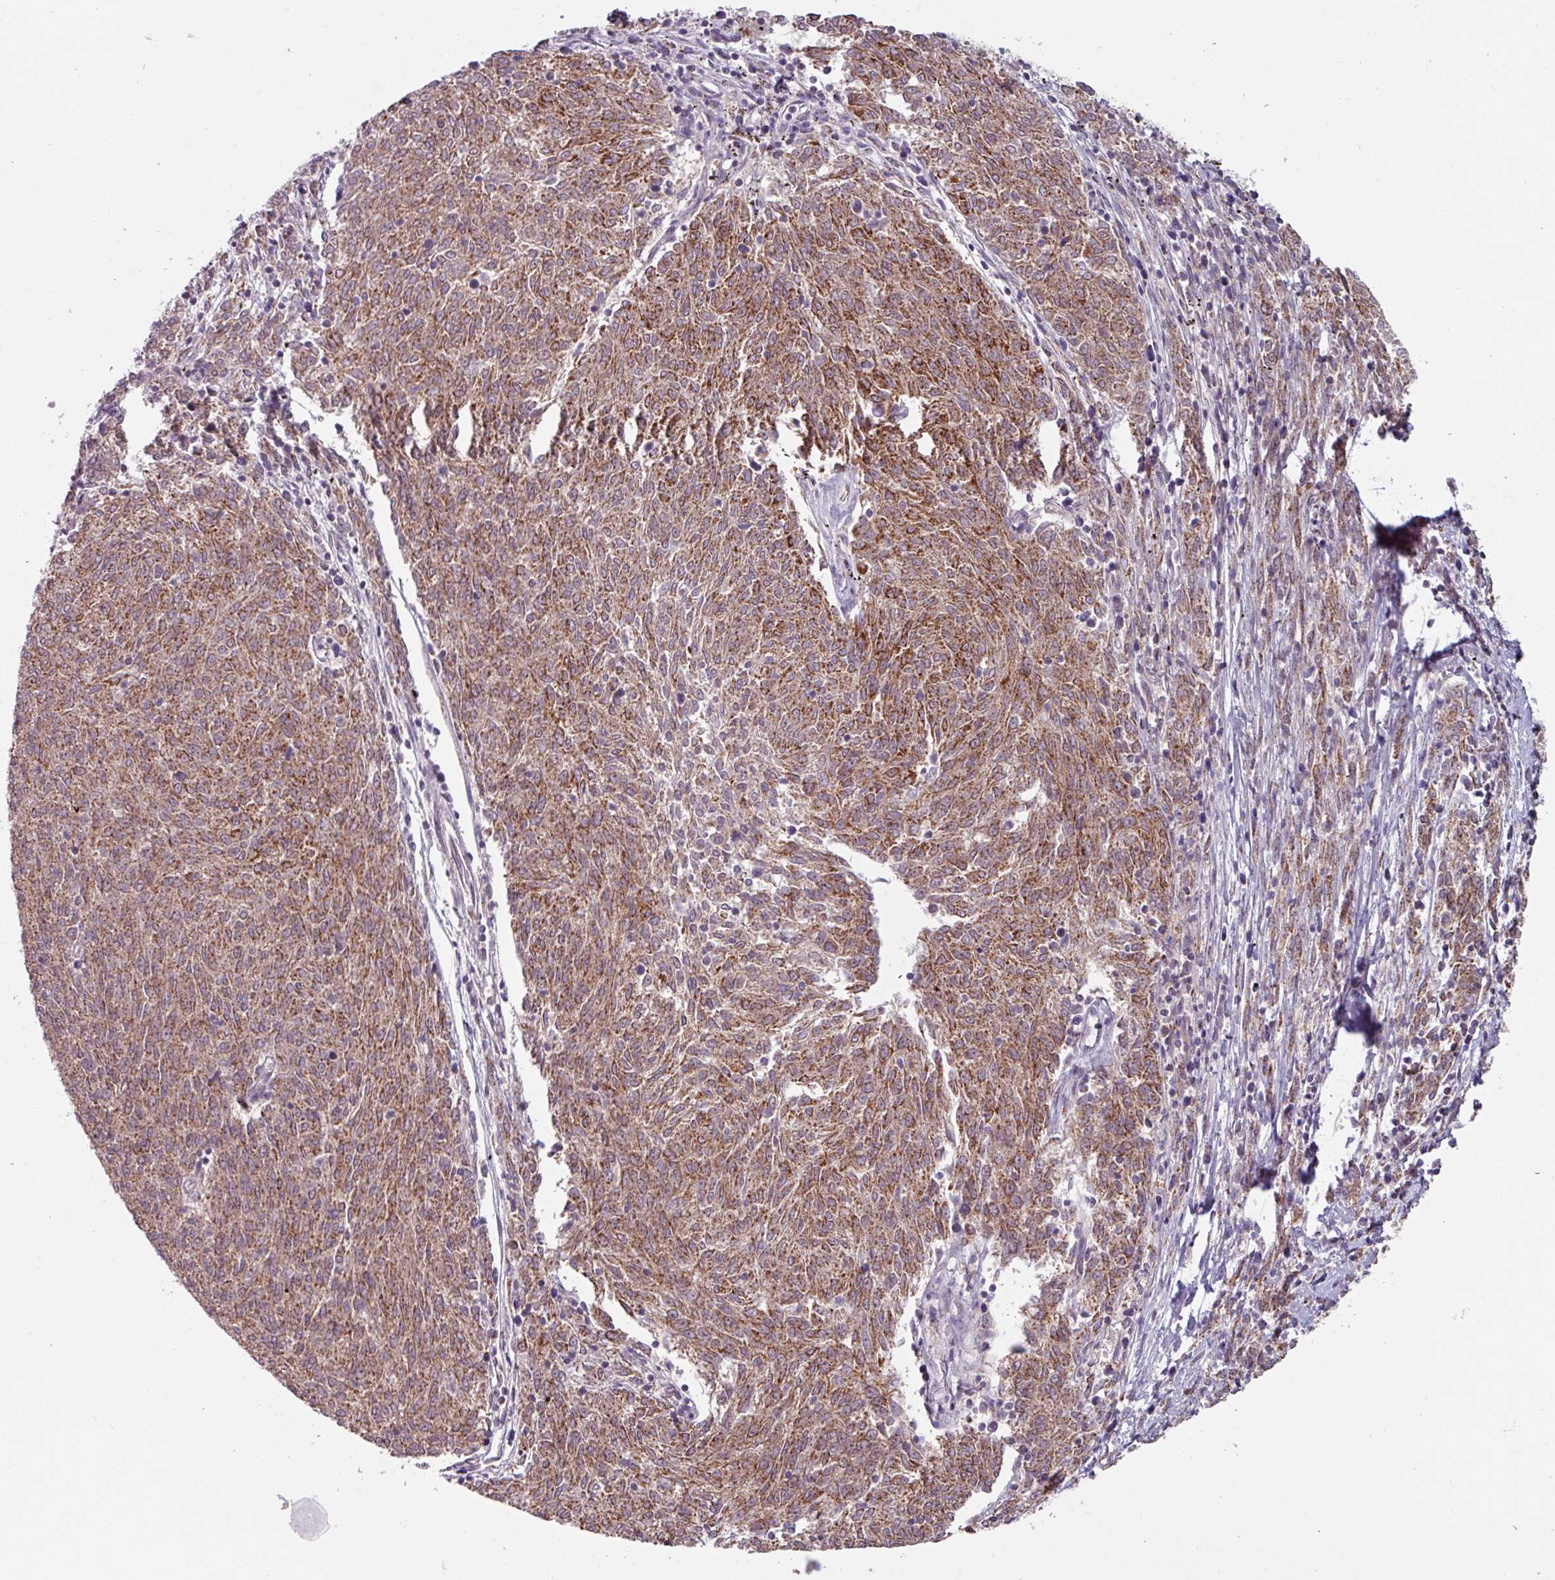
{"staining": {"intensity": "moderate", "quantity": ">75%", "location": "cytoplasmic/membranous"}, "tissue": "melanoma", "cell_type": "Tumor cells", "image_type": "cancer", "snomed": [{"axis": "morphology", "description": "Malignant melanoma, NOS"}, {"axis": "topography", "description": "Skin"}], "caption": "Immunohistochemistry histopathology image of human melanoma stained for a protein (brown), which shows medium levels of moderate cytoplasmic/membranous positivity in about >75% of tumor cells.", "gene": "PNMA6A", "patient": {"sex": "female", "age": 72}}